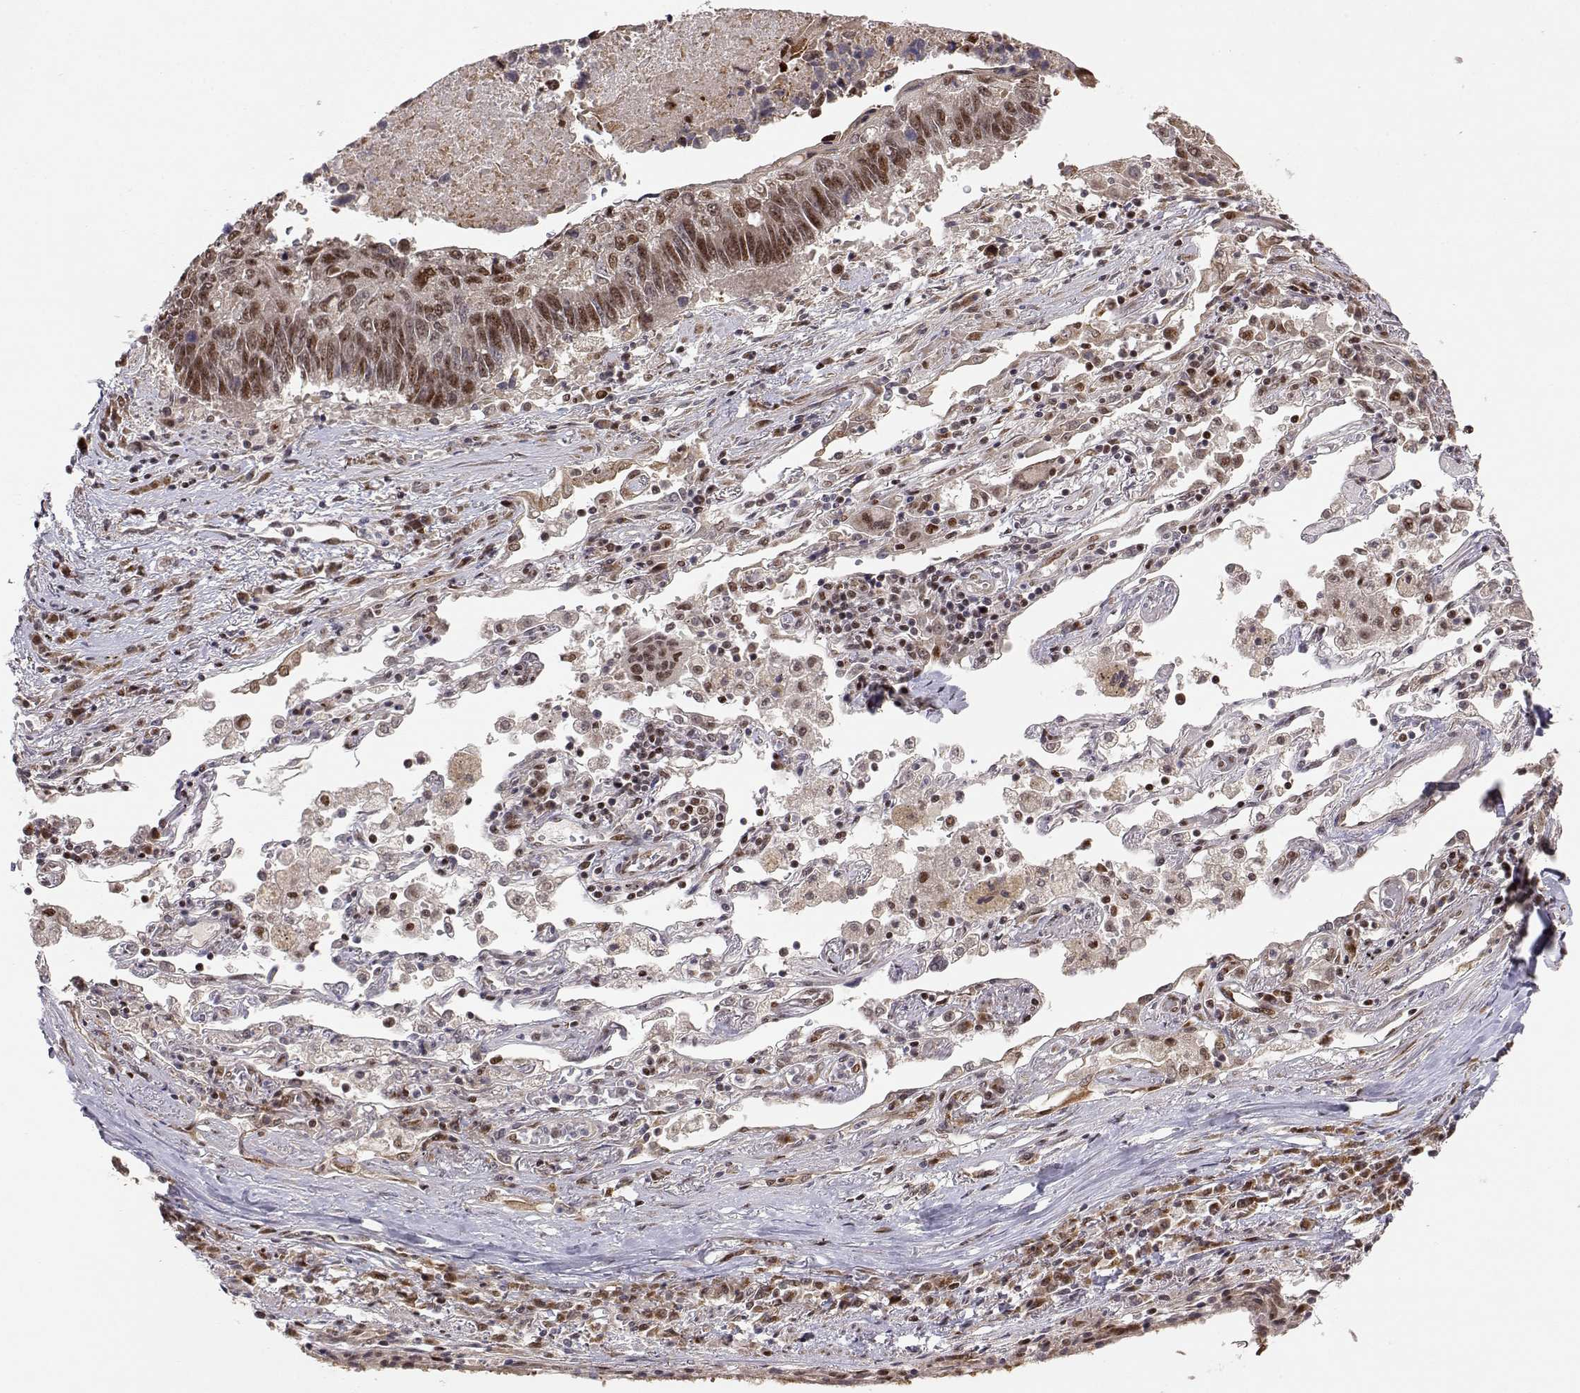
{"staining": {"intensity": "strong", "quantity": ">75%", "location": "nuclear"}, "tissue": "lung cancer", "cell_type": "Tumor cells", "image_type": "cancer", "snomed": [{"axis": "morphology", "description": "Squamous cell carcinoma, NOS"}, {"axis": "topography", "description": "Lung"}], "caption": "Immunohistochemical staining of lung squamous cell carcinoma exhibits high levels of strong nuclear protein positivity in about >75% of tumor cells.", "gene": "BRCA1", "patient": {"sex": "male", "age": 73}}